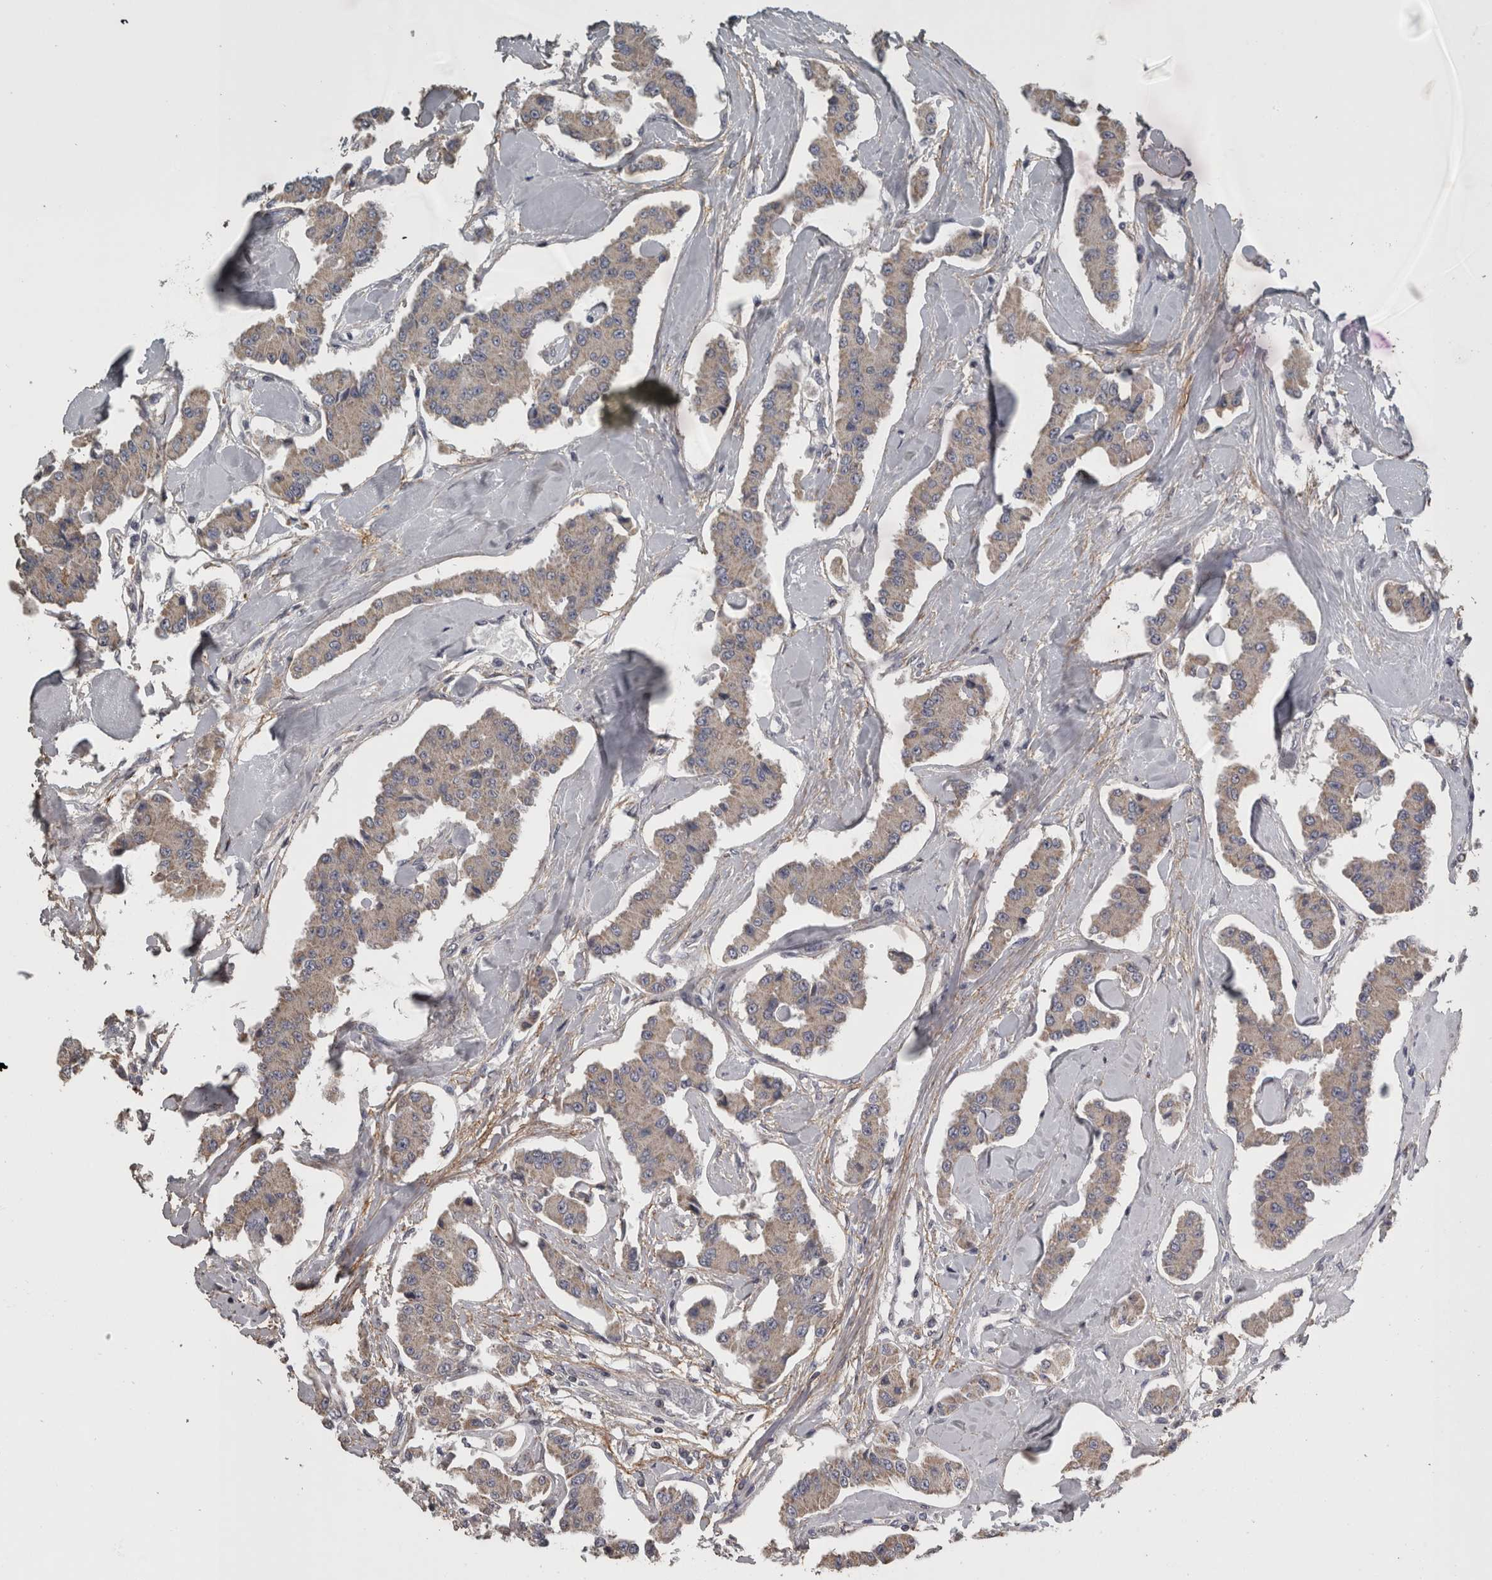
{"staining": {"intensity": "weak", "quantity": ">75%", "location": "cytoplasmic/membranous"}, "tissue": "carcinoid", "cell_type": "Tumor cells", "image_type": "cancer", "snomed": [{"axis": "morphology", "description": "Carcinoid, malignant, NOS"}, {"axis": "topography", "description": "Pancreas"}], "caption": "Immunohistochemical staining of human malignant carcinoid exhibits low levels of weak cytoplasmic/membranous protein staining in approximately >75% of tumor cells.", "gene": "FRK", "patient": {"sex": "male", "age": 41}}